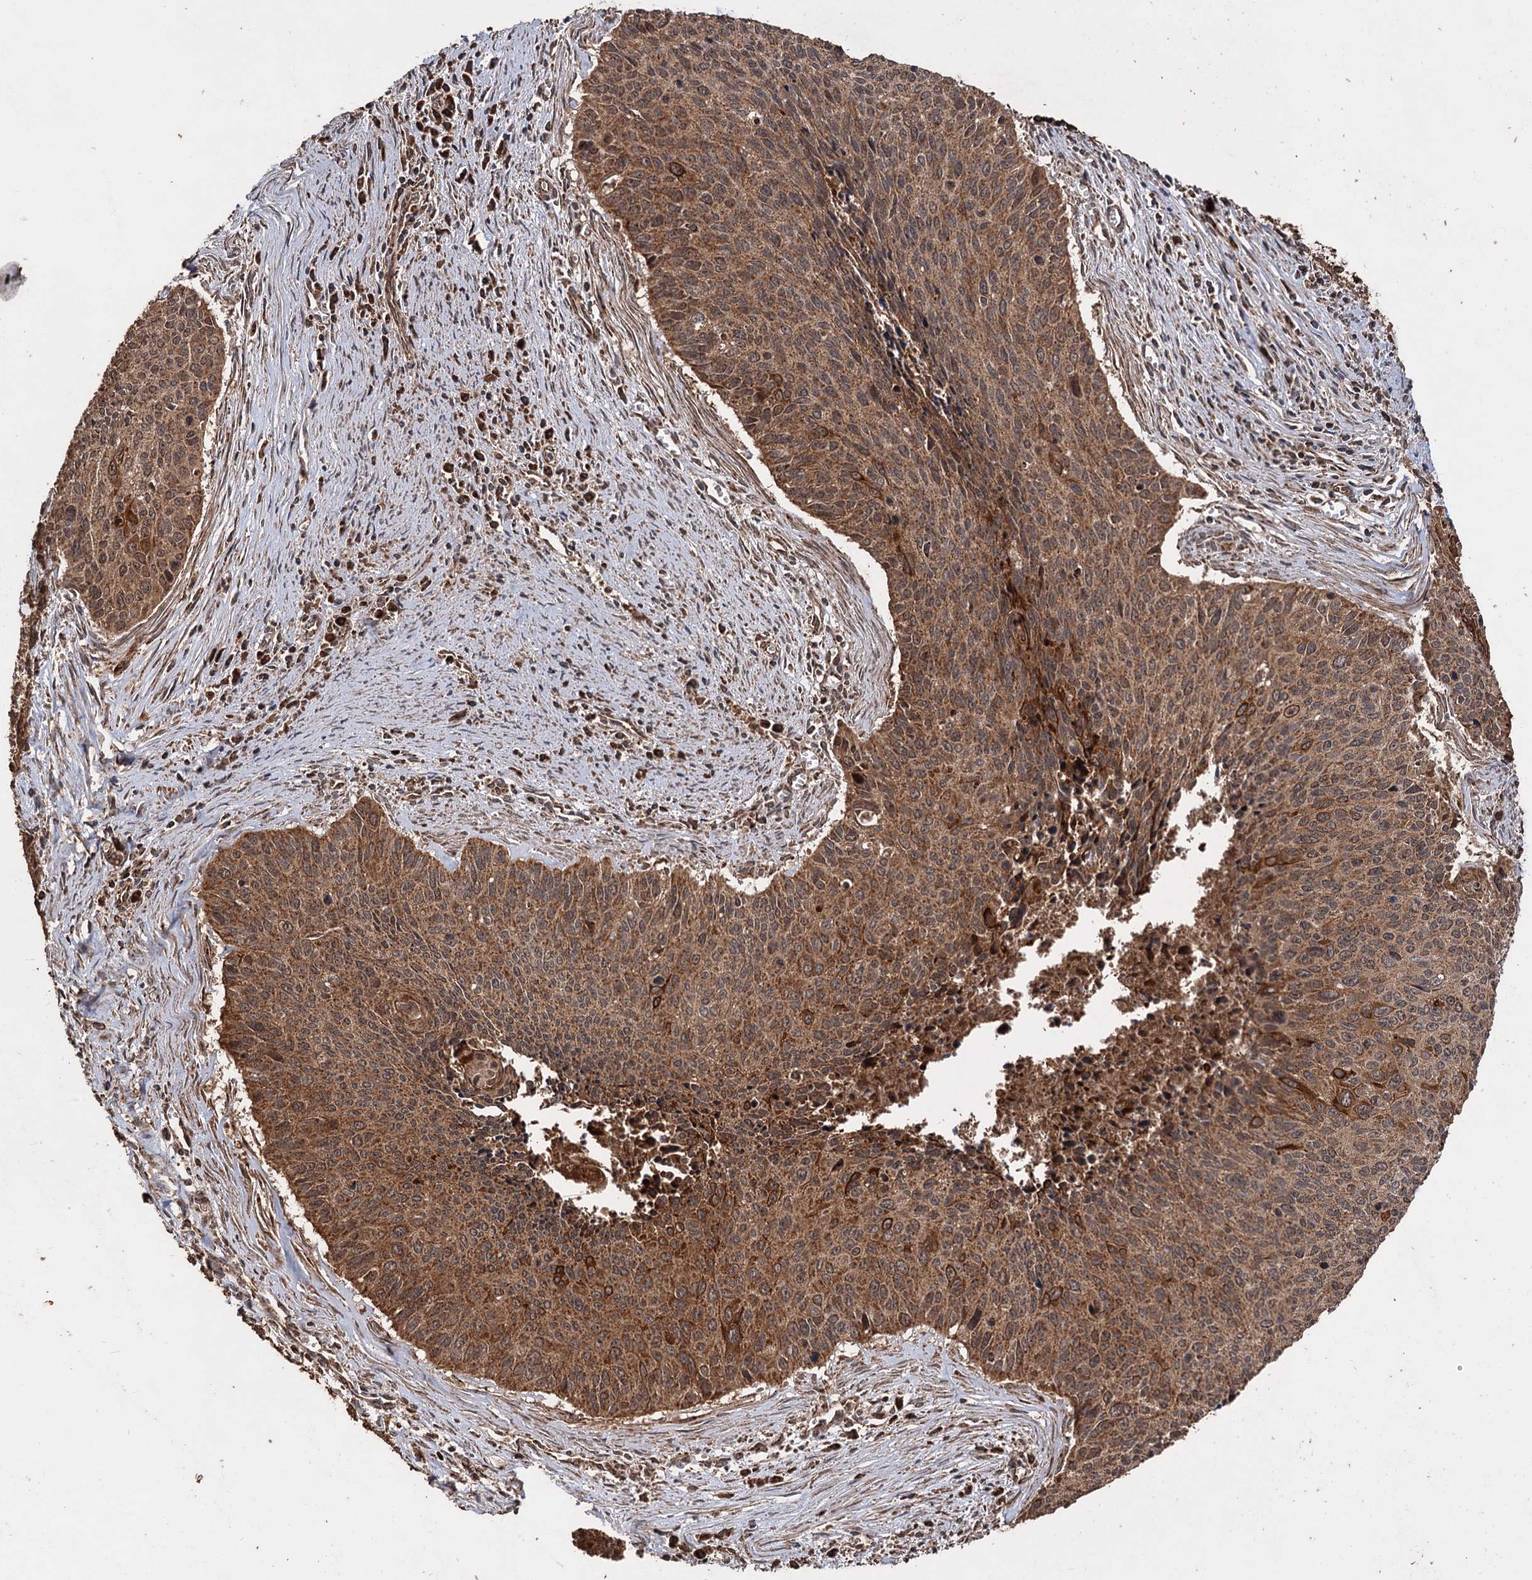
{"staining": {"intensity": "moderate", "quantity": ">75%", "location": "cytoplasmic/membranous"}, "tissue": "cervical cancer", "cell_type": "Tumor cells", "image_type": "cancer", "snomed": [{"axis": "morphology", "description": "Squamous cell carcinoma, NOS"}, {"axis": "topography", "description": "Cervix"}], "caption": "Tumor cells reveal moderate cytoplasmic/membranous staining in about >75% of cells in cervical cancer (squamous cell carcinoma).", "gene": "IPO4", "patient": {"sex": "female", "age": 55}}